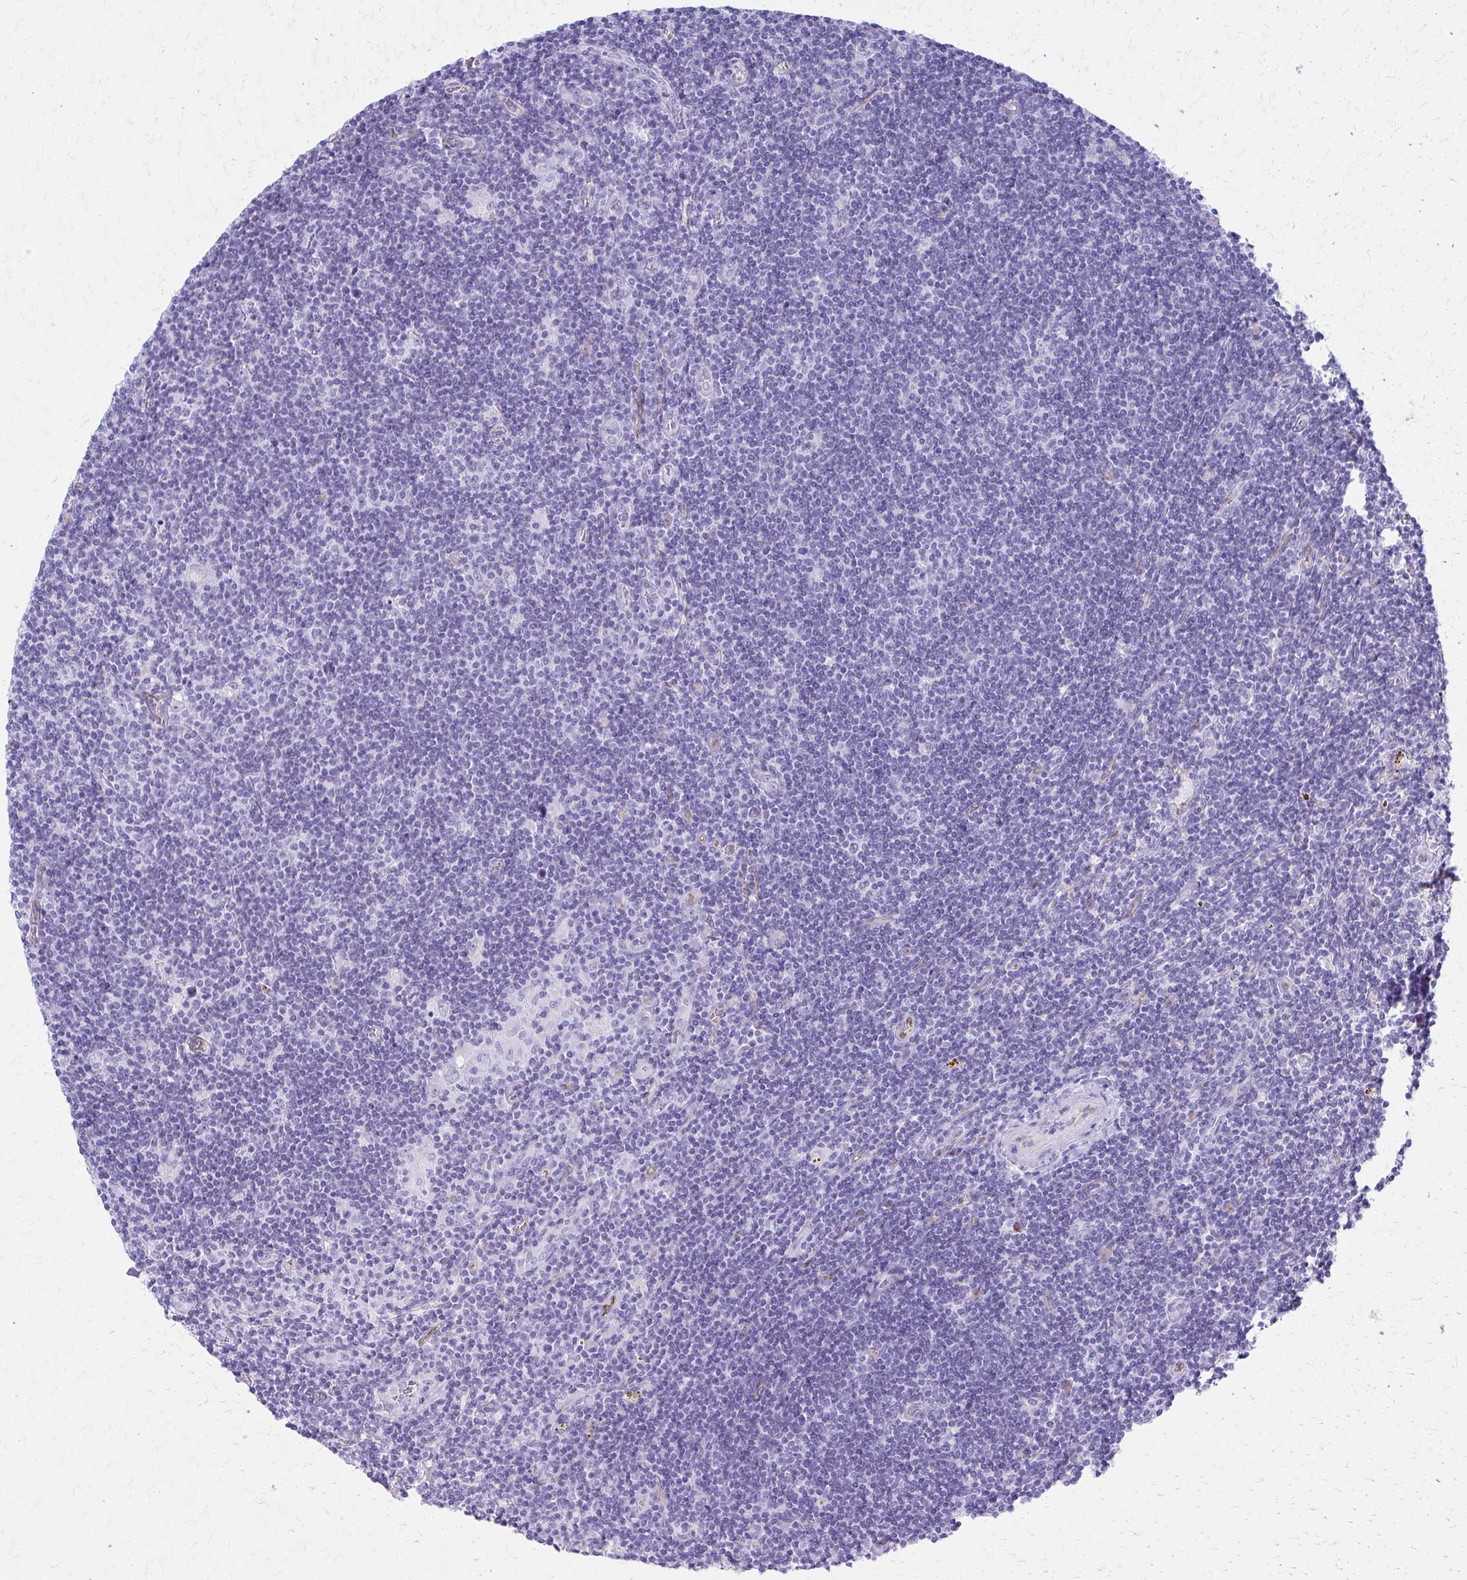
{"staining": {"intensity": "negative", "quantity": "none", "location": "none"}, "tissue": "lymphoma", "cell_type": "Tumor cells", "image_type": "cancer", "snomed": [{"axis": "morphology", "description": "Hodgkin's disease, NOS"}, {"axis": "topography", "description": "Lymph node"}], "caption": "Tumor cells show no significant protein expression in Hodgkin's disease.", "gene": "TPSG1", "patient": {"sex": "male", "age": 40}}